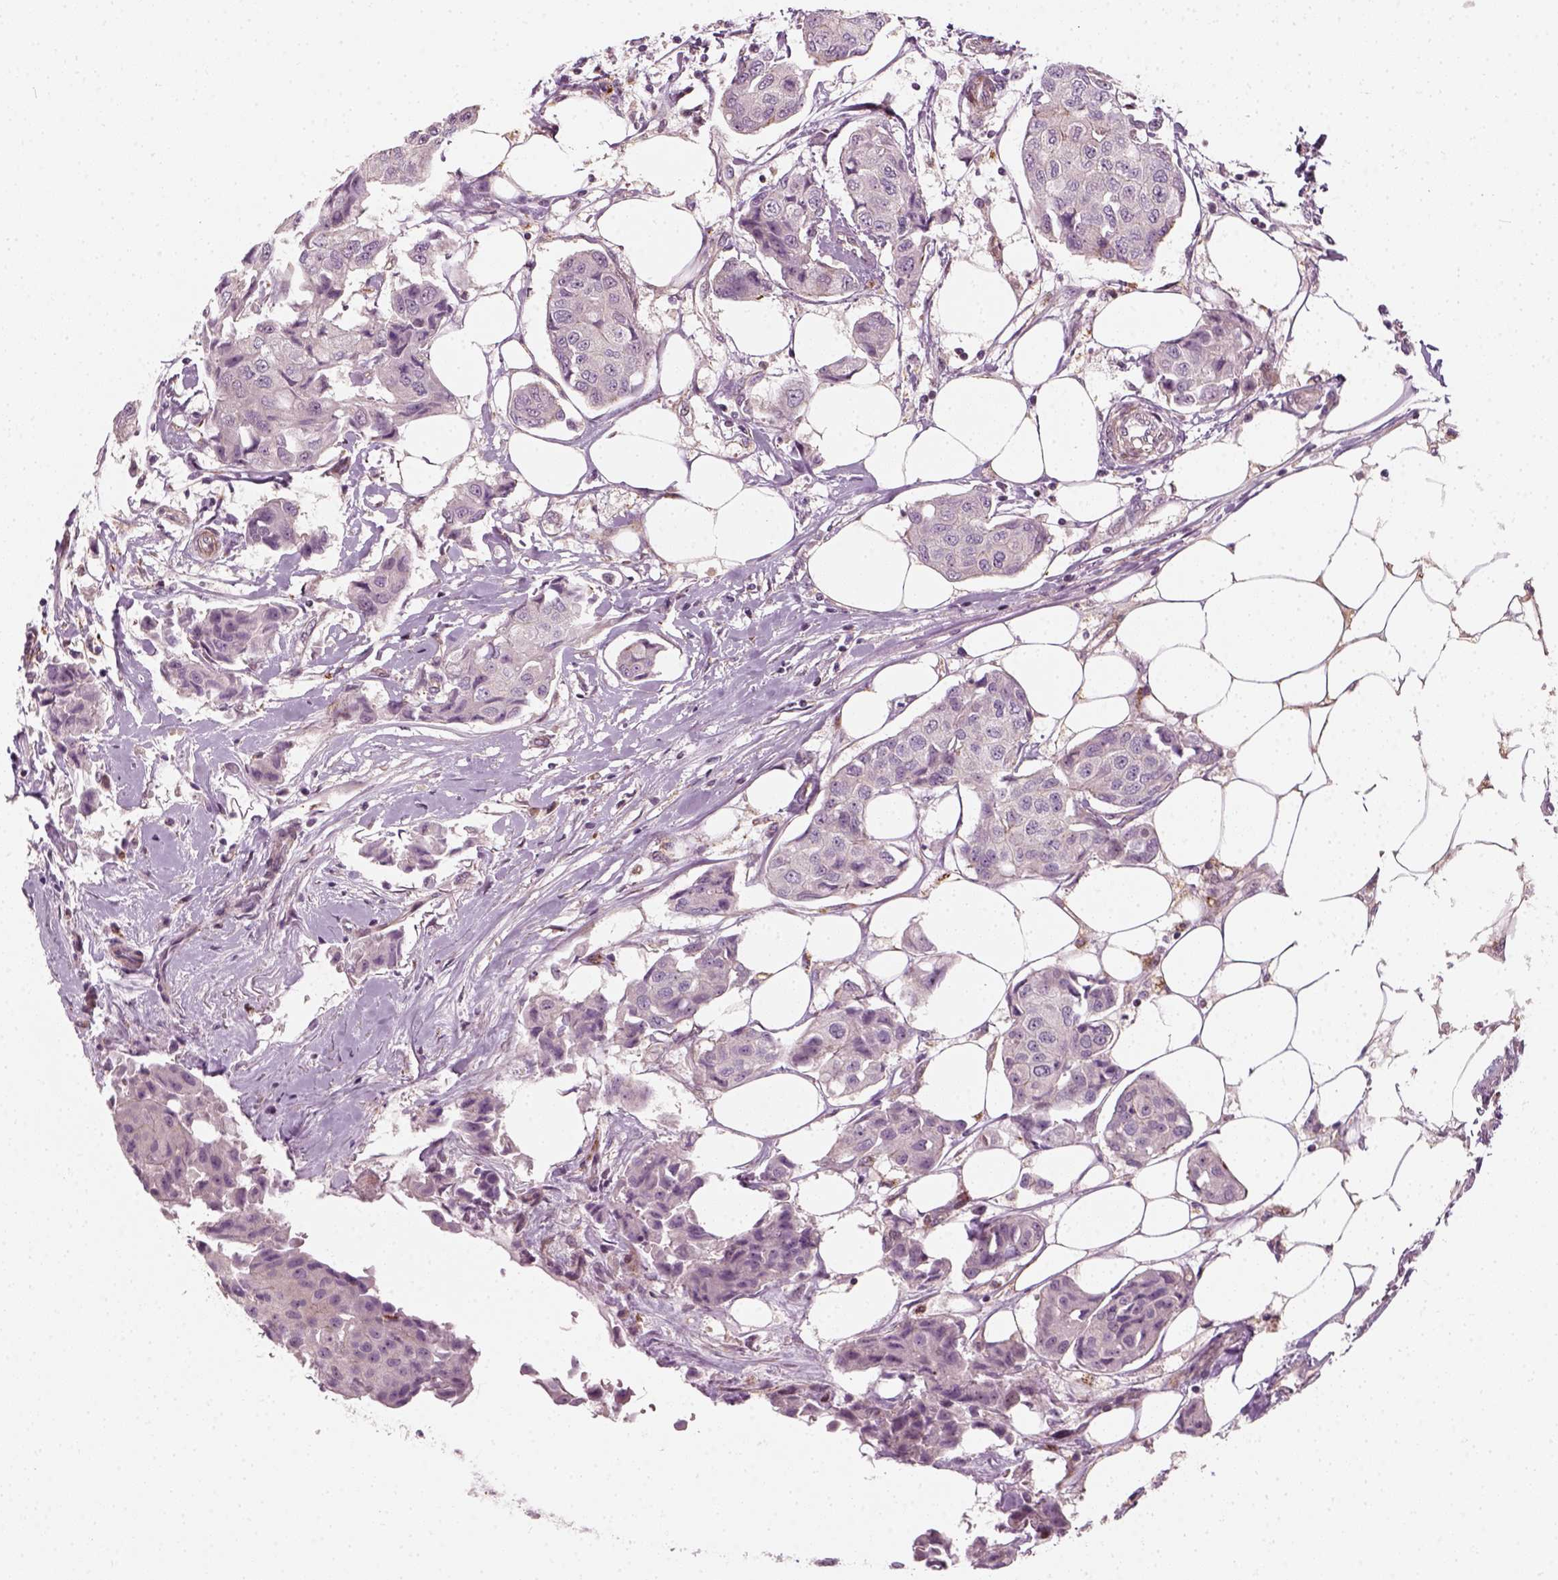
{"staining": {"intensity": "negative", "quantity": "none", "location": "none"}, "tissue": "breast cancer", "cell_type": "Tumor cells", "image_type": "cancer", "snomed": [{"axis": "morphology", "description": "Duct carcinoma"}, {"axis": "topography", "description": "Breast"}, {"axis": "topography", "description": "Lymph node"}], "caption": "The micrograph displays no staining of tumor cells in breast cancer (intraductal carcinoma). Nuclei are stained in blue.", "gene": "DNASE1L1", "patient": {"sex": "female", "age": 80}}